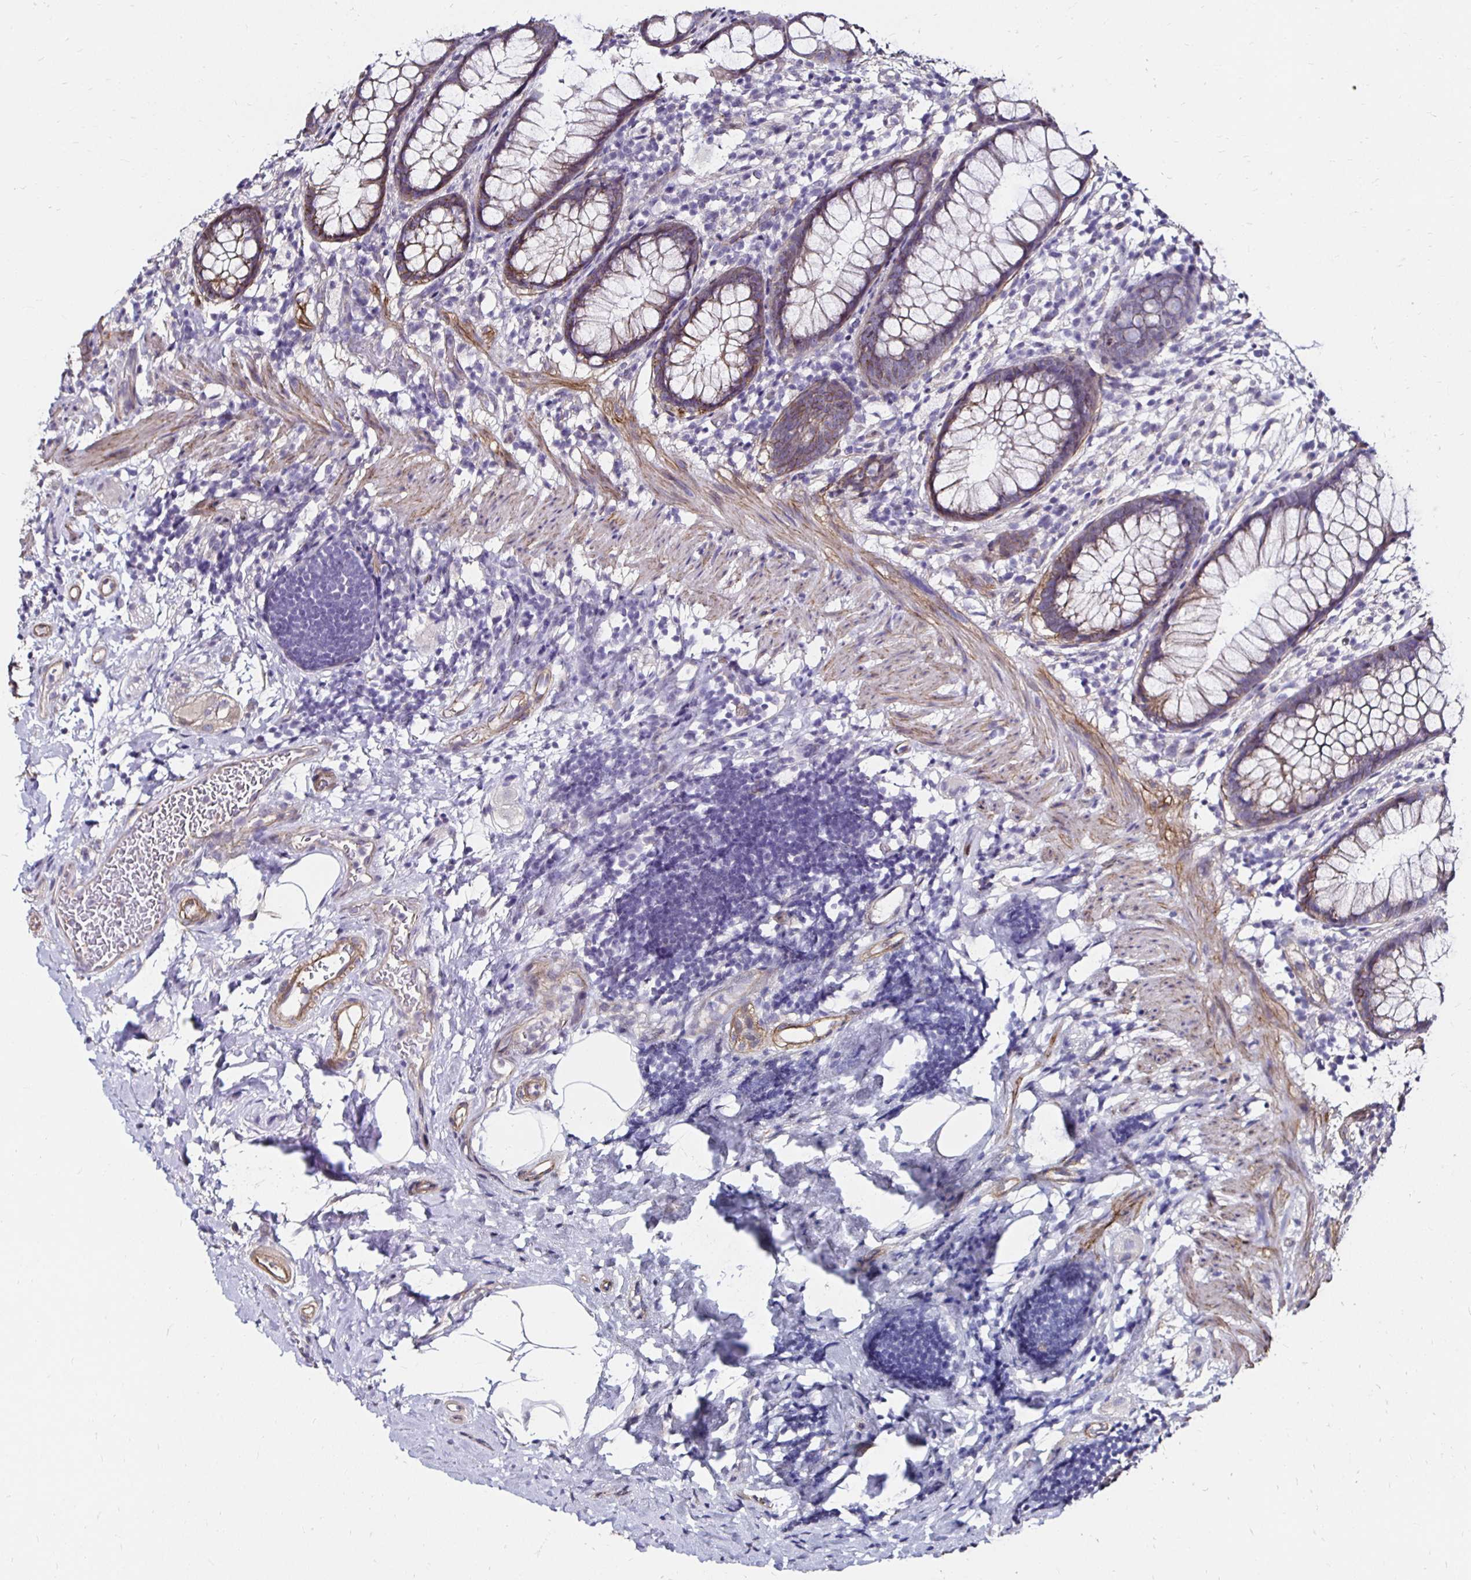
{"staining": {"intensity": "weak", "quantity": ">75%", "location": "cytoplasmic/membranous"}, "tissue": "rectum", "cell_type": "Glandular cells", "image_type": "normal", "snomed": [{"axis": "morphology", "description": "Normal tissue, NOS"}, {"axis": "topography", "description": "Rectum"}], "caption": "DAB (3,3'-diaminobenzidine) immunohistochemical staining of unremarkable rectum exhibits weak cytoplasmic/membranous protein staining in about >75% of glandular cells. (Stains: DAB in brown, nuclei in blue, Microscopy: brightfield microscopy at high magnification).", "gene": "ITGB1", "patient": {"sex": "female", "age": 62}}